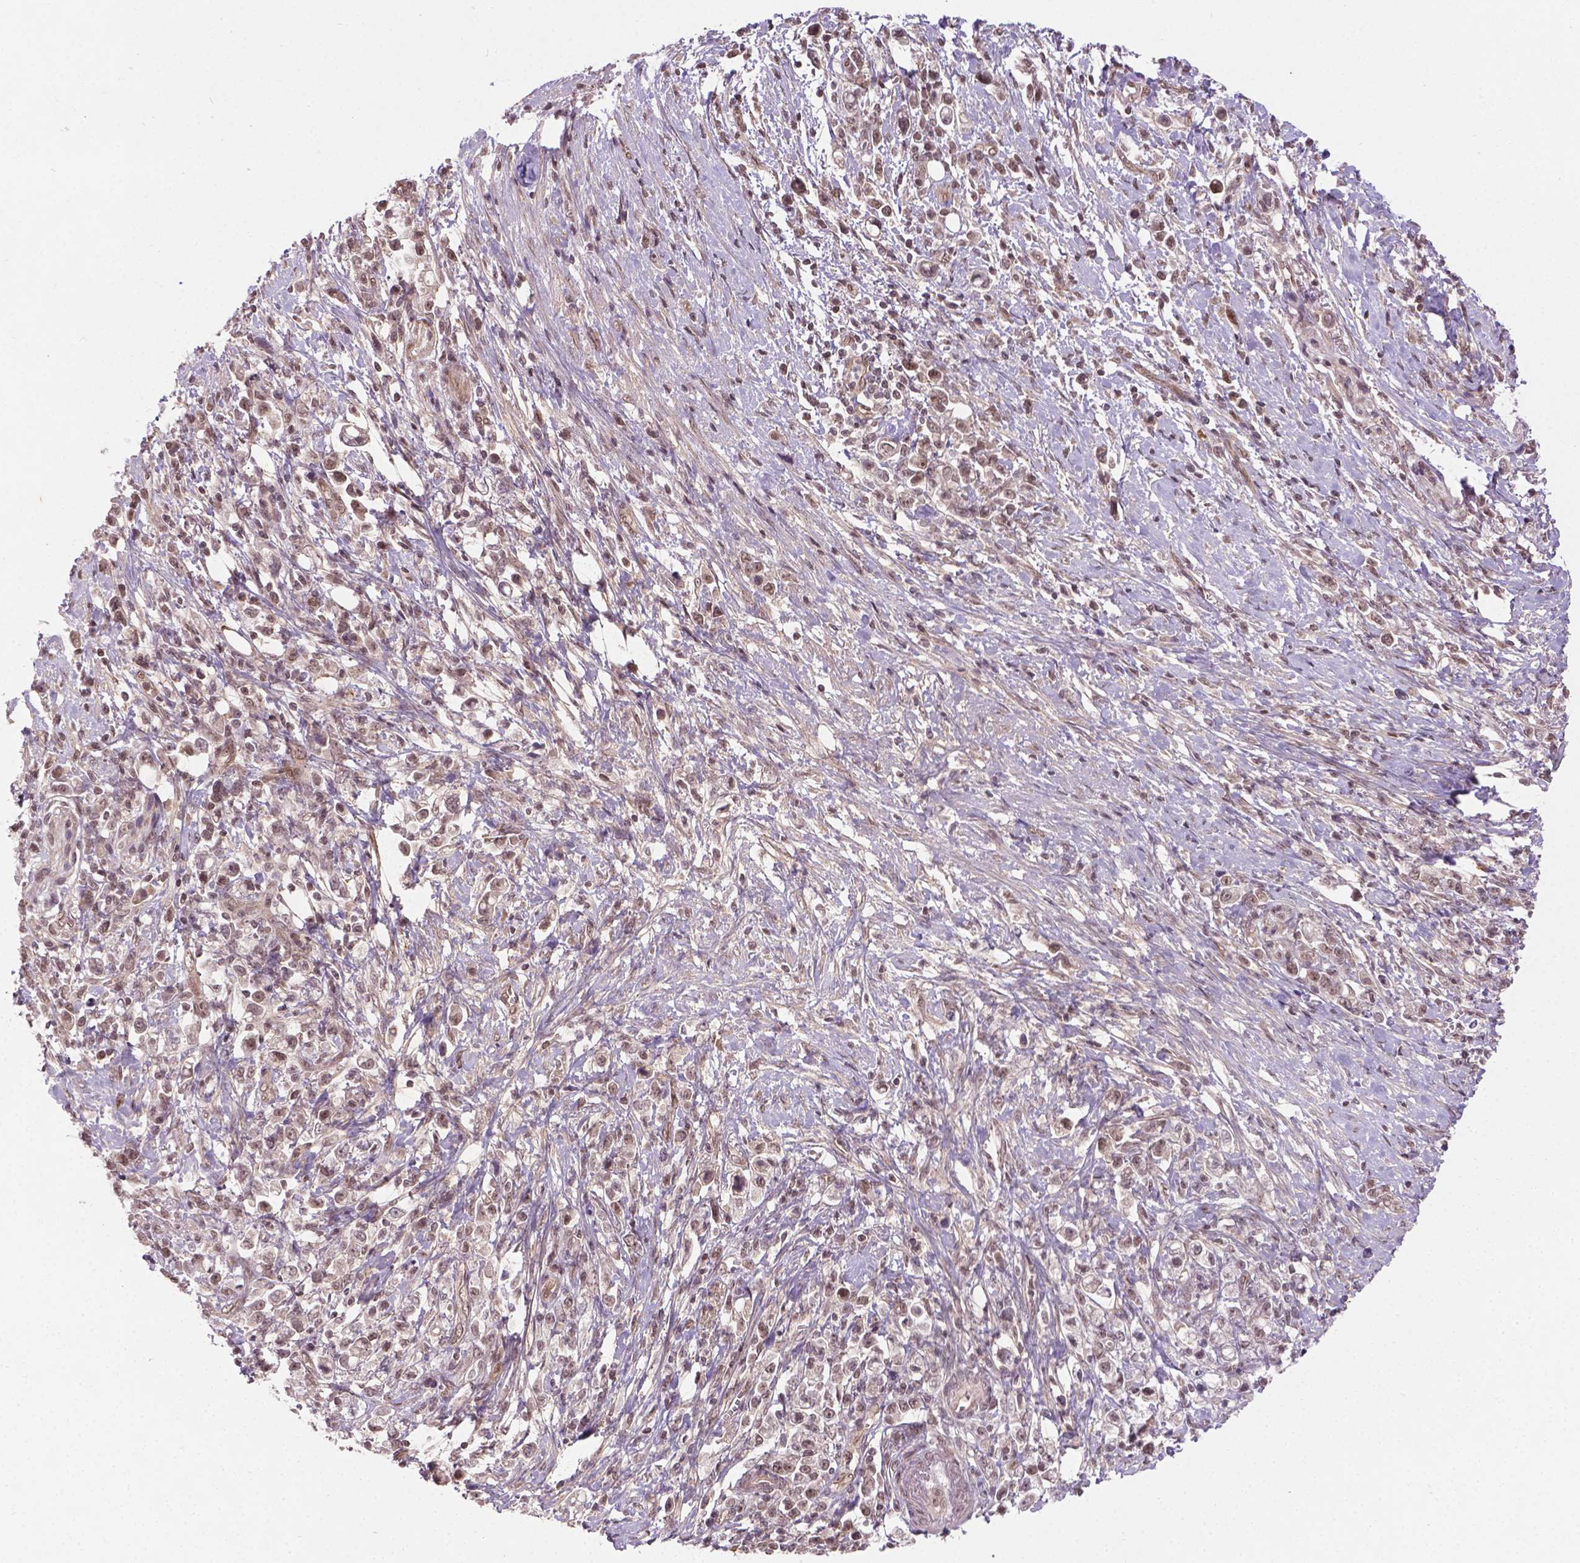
{"staining": {"intensity": "weak", "quantity": ">75%", "location": "nuclear"}, "tissue": "stomach cancer", "cell_type": "Tumor cells", "image_type": "cancer", "snomed": [{"axis": "morphology", "description": "Adenocarcinoma, NOS"}, {"axis": "topography", "description": "Stomach"}], "caption": "The photomicrograph reveals a brown stain indicating the presence of a protein in the nuclear of tumor cells in stomach adenocarcinoma.", "gene": "ANKRD54", "patient": {"sex": "male", "age": 63}}